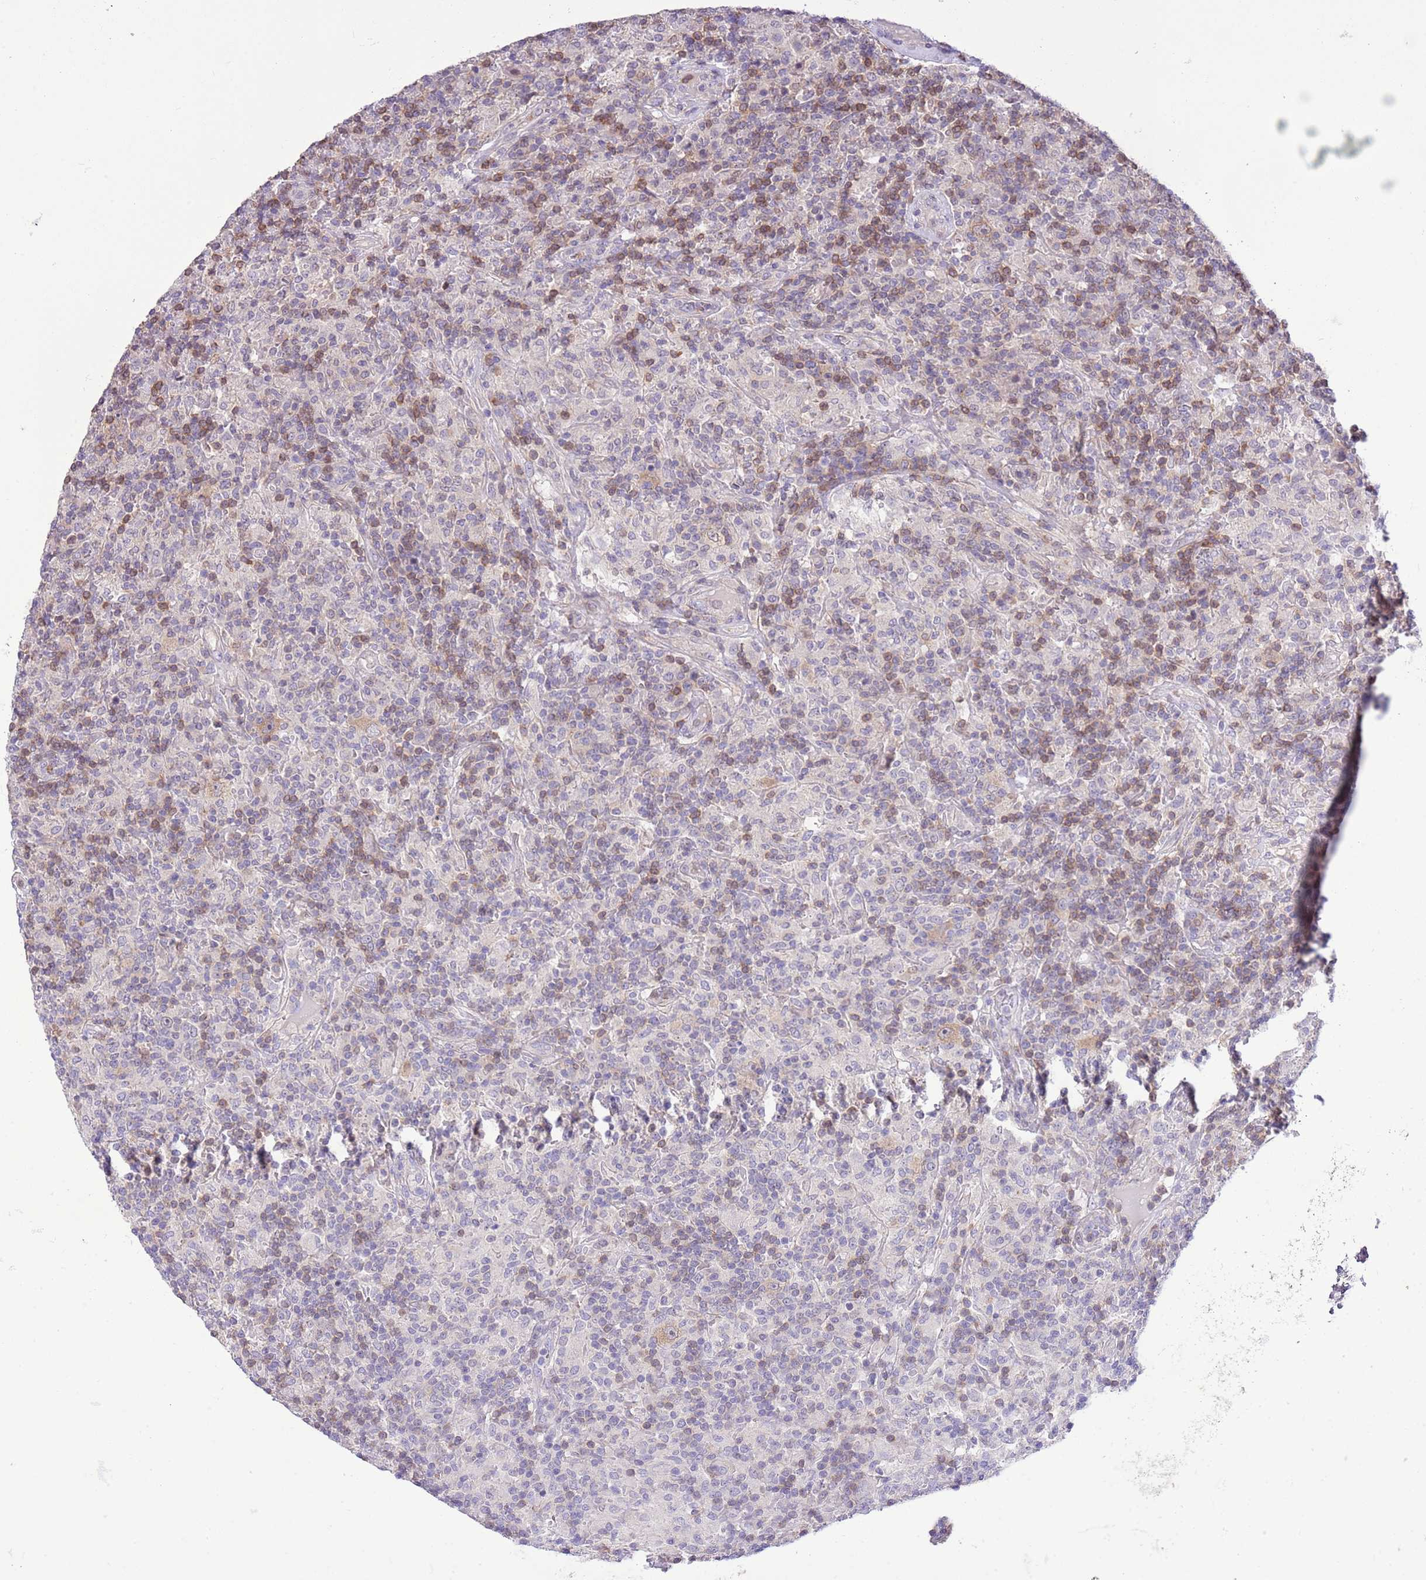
{"staining": {"intensity": "weak", "quantity": ">75%", "location": "cytoplasmic/membranous"}, "tissue": "lymphoma", "cell_type": "Tumor cells", "image_type": "cancer", "snomed": [{"axis": "morphology", "description": "Hodgkin's disease, NOS"}, {"axis": "topography", "description": "Lymph node"}], "caption": "The immunohistochemical stain labels weak cytoplasmic/membranous expression in tumor cells of lymphoma tissue.", "gene": "PRR32", "patient": {"sex": "male", "age": 70}}